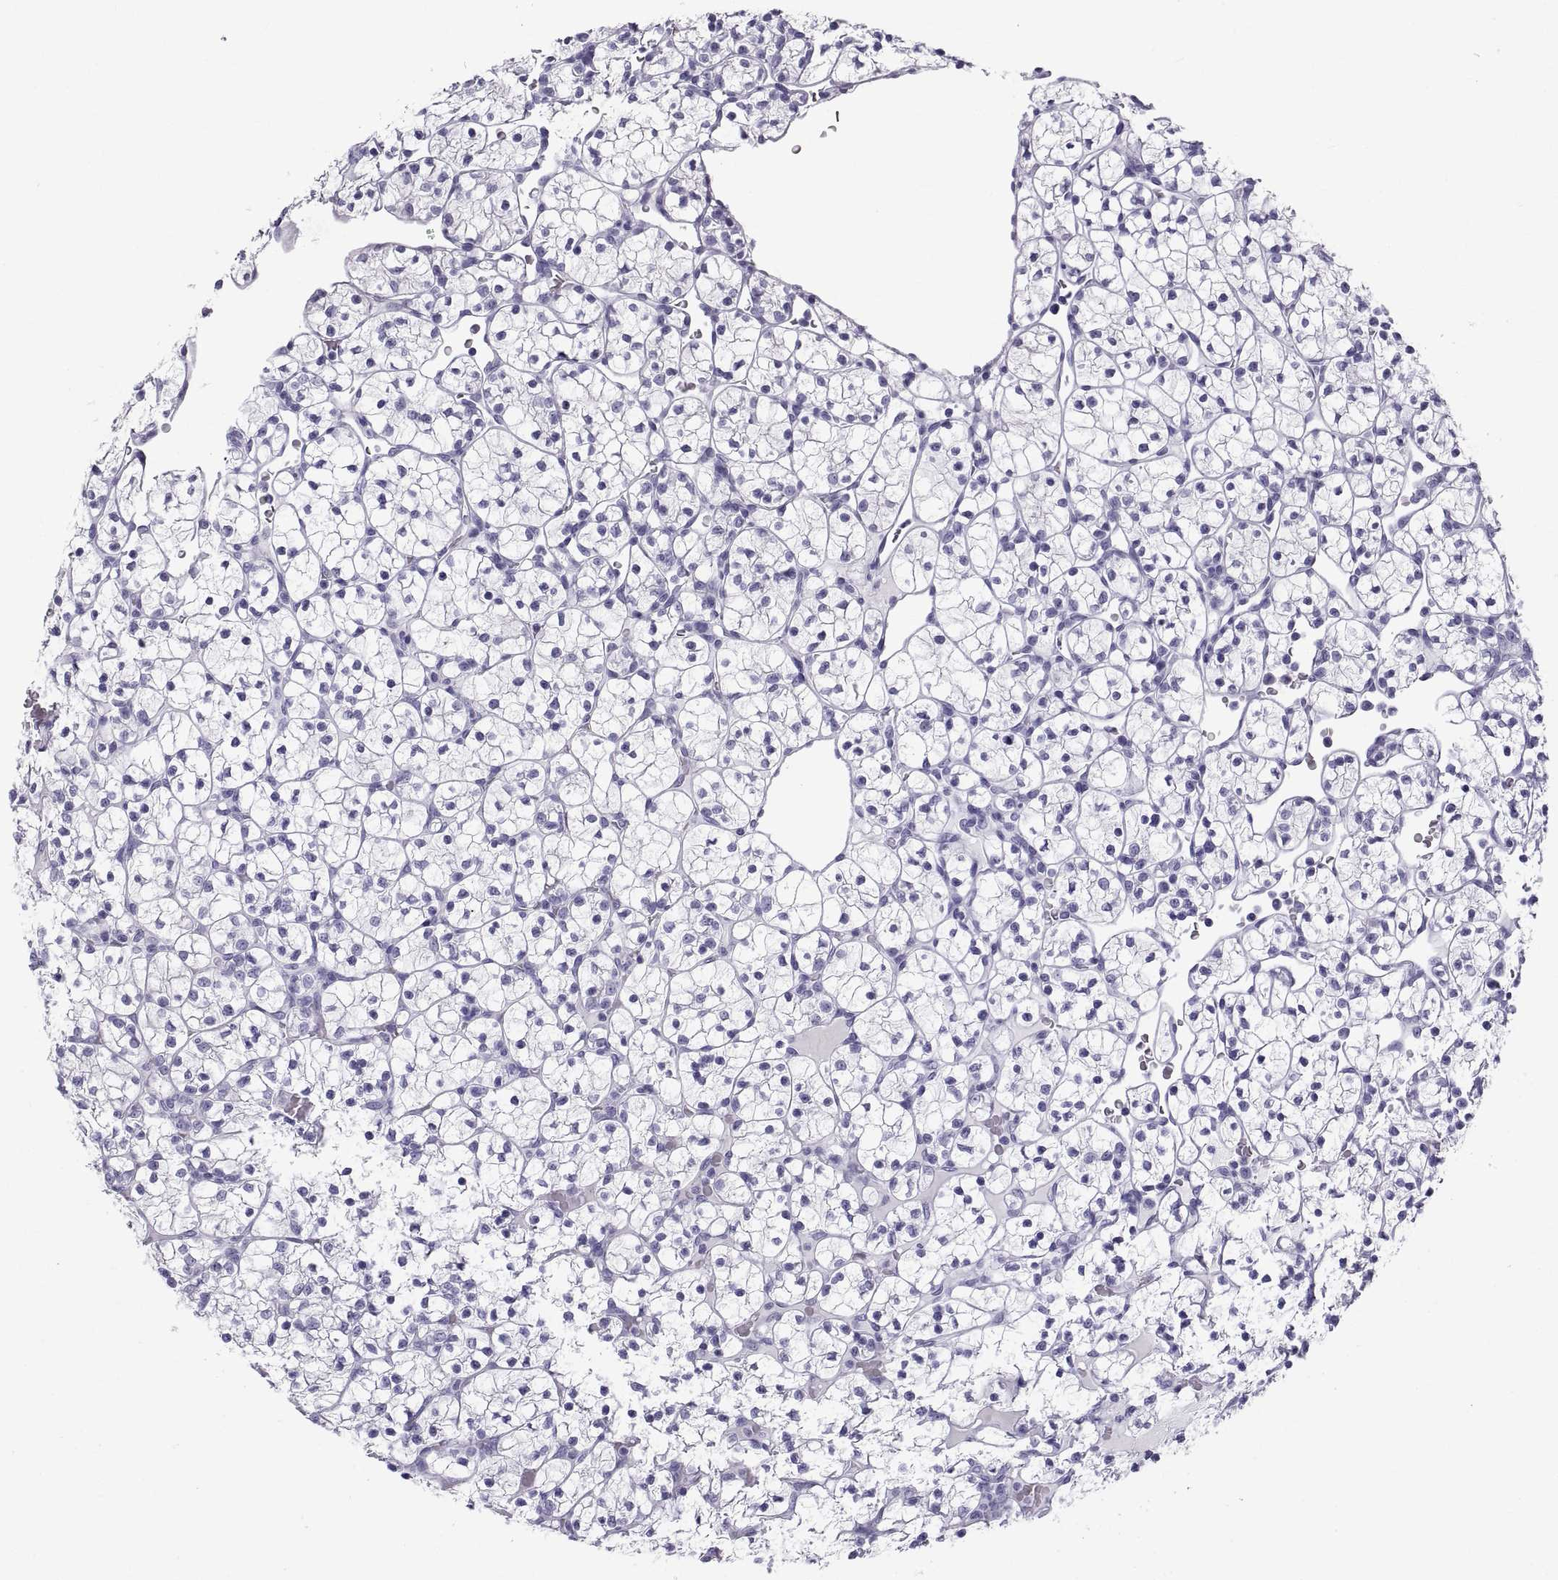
{"staining": {"intensity": "negative", "quantity": "none", "location": "none"}, "tissue": "renal cancer", "cell_type": "Tumor cells", "image_type": "cancer", "snomed": [{"axis": "morphology", "description": "Adenocarcinoma, NOS"}, {"axis": "topography", "description": "Kidney"}], "caption": "A photomicrograph of renal adenocarcinoma stained for a protein shows no brown staining in tumor cells.", "gene": "CT47A10", "patient": {"sex": "female", "age": 89}}